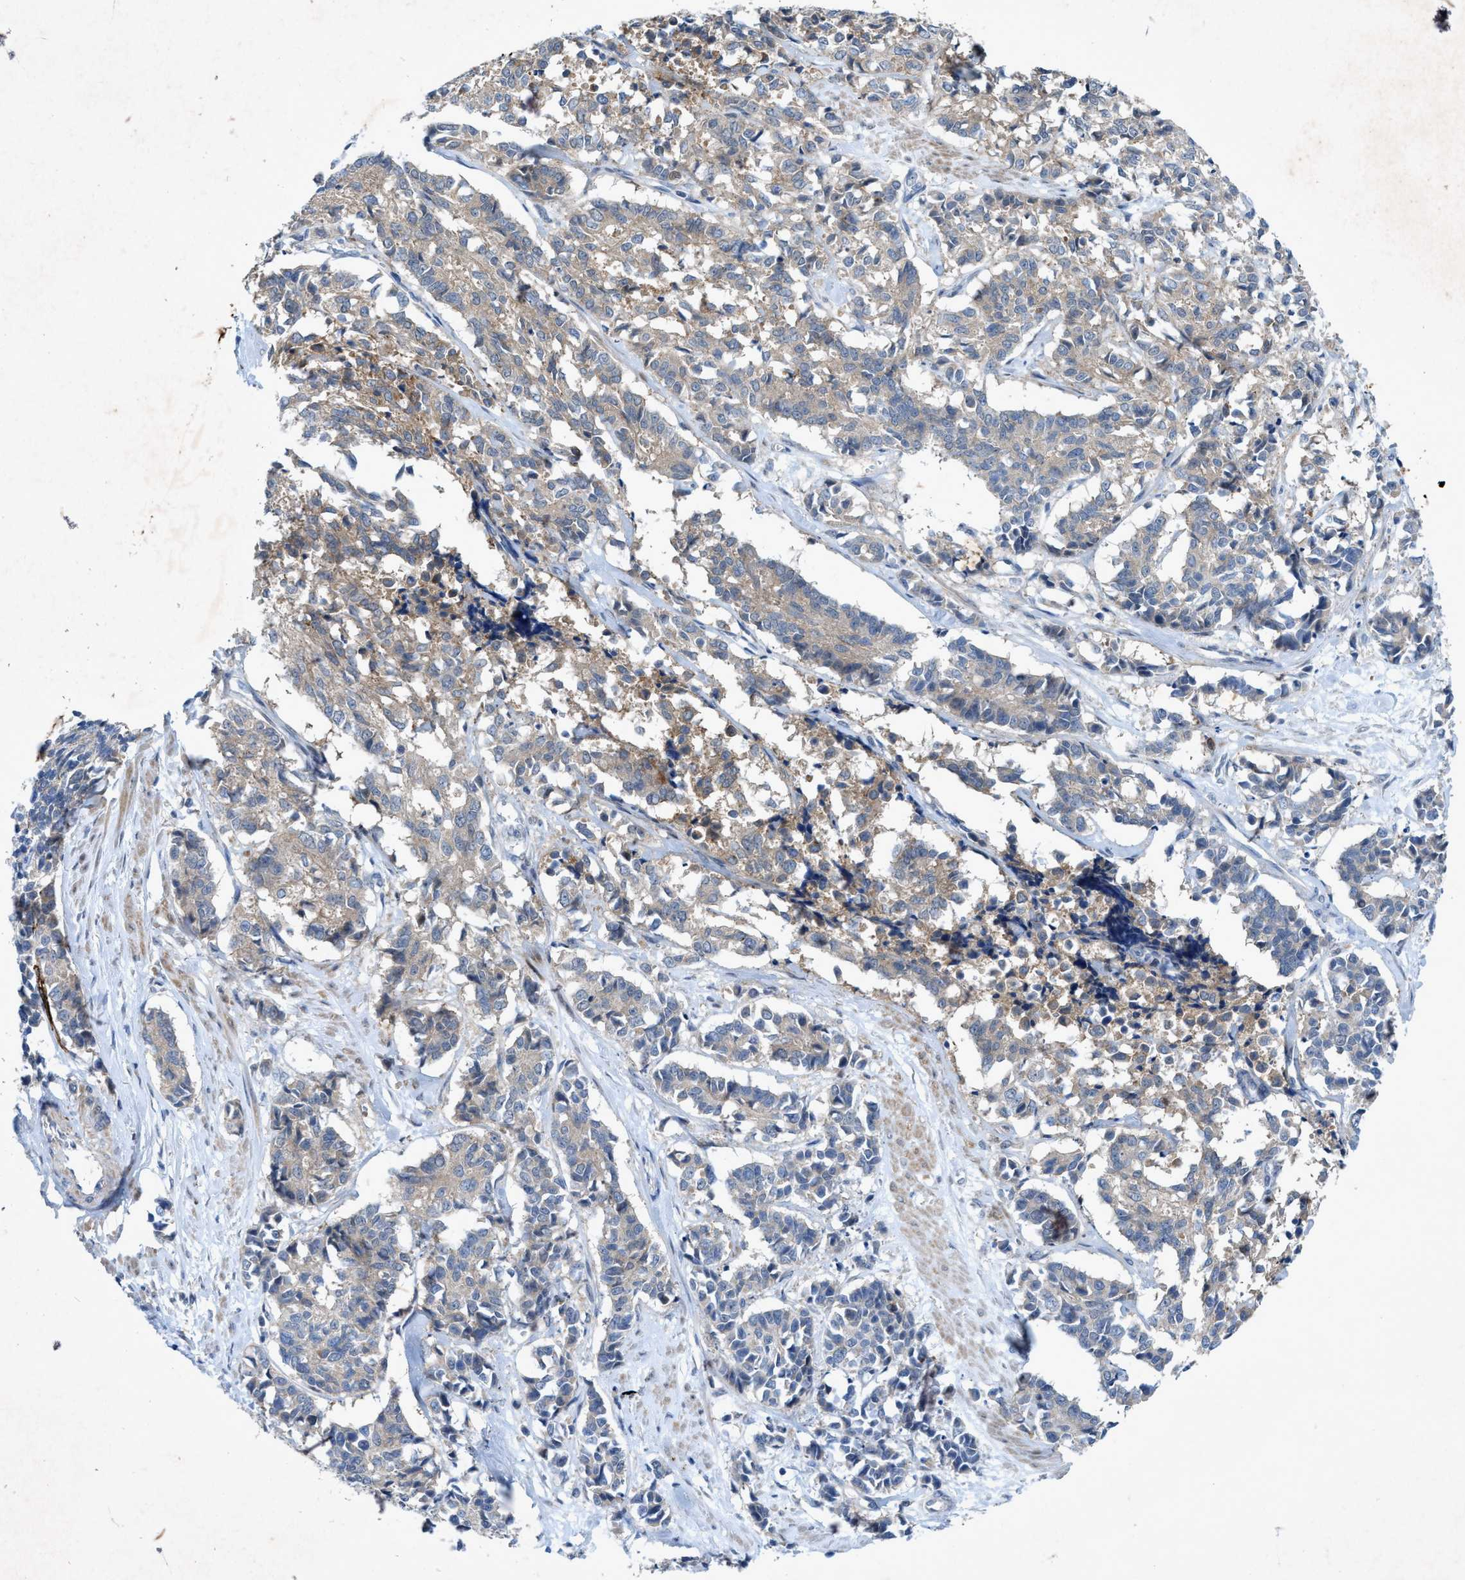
{"staining": {"intensity": "weak", "quantity": "25%-75%", "location": "cytoplasmic/membranous"}, "tissue": "cervical cancer", "cell_type": "Tumor cells", "image_type": "cancer", "snomed": [{"axis": "morphology", "description": "Squamous cell carcinoma, NOS"}, {"axis": "topography", "description": "Cervix"}], "caption": "Immunohistochemistry (IHC) micrograph of squamous cell carcinoma (cervical) stained for a protein (brown), which exhibits low levels of weak cytoplasmic/membranous staining in approximately 25%-75% of tumor cells.", "gene": "URGCP", "patient": {"sex": "female", "age": 35}}